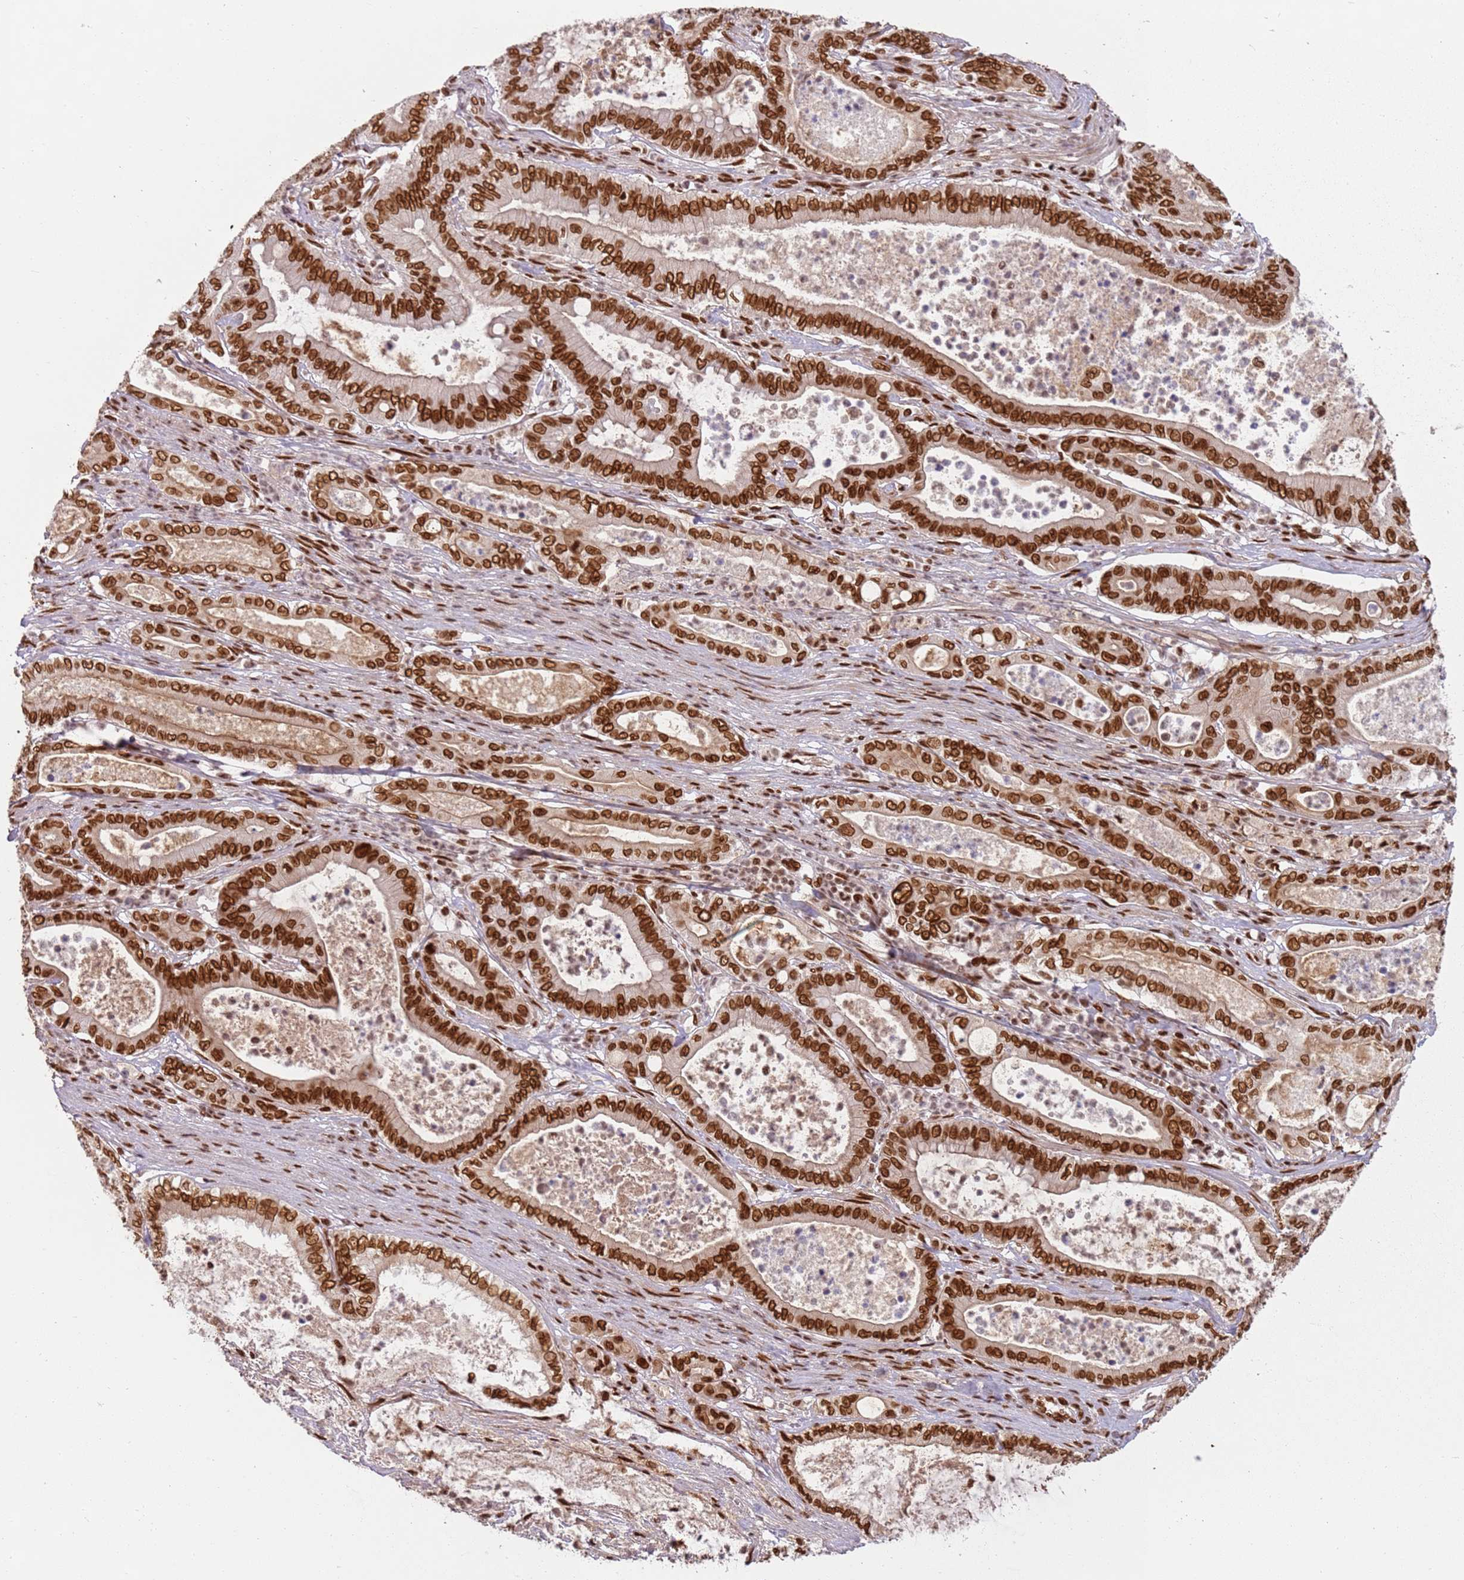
{"staining": {"intensity": "strong", "quantity": ">75%", "location": "nuclear"}, "tissue": "pancreatic cancer", "cell_type": "Tumor cells", "image_type": "cancer", "snomed": [{"axis": "morphology", "description": "Adenocarcinoma, NOS"}, {"axis": "topography", "description": "Pancreas"}], "caption": "IHC image of neoplastic tissue: adenocarcinoma (pancreatic) stained using immunohistochemistry shows high levels of strong protein expression localized specifically in the nuclear of tumor cells, appearing as a nuclear brown color.", "gene": "TENT4A", "patient": {"sex": "male", "age": 71}}